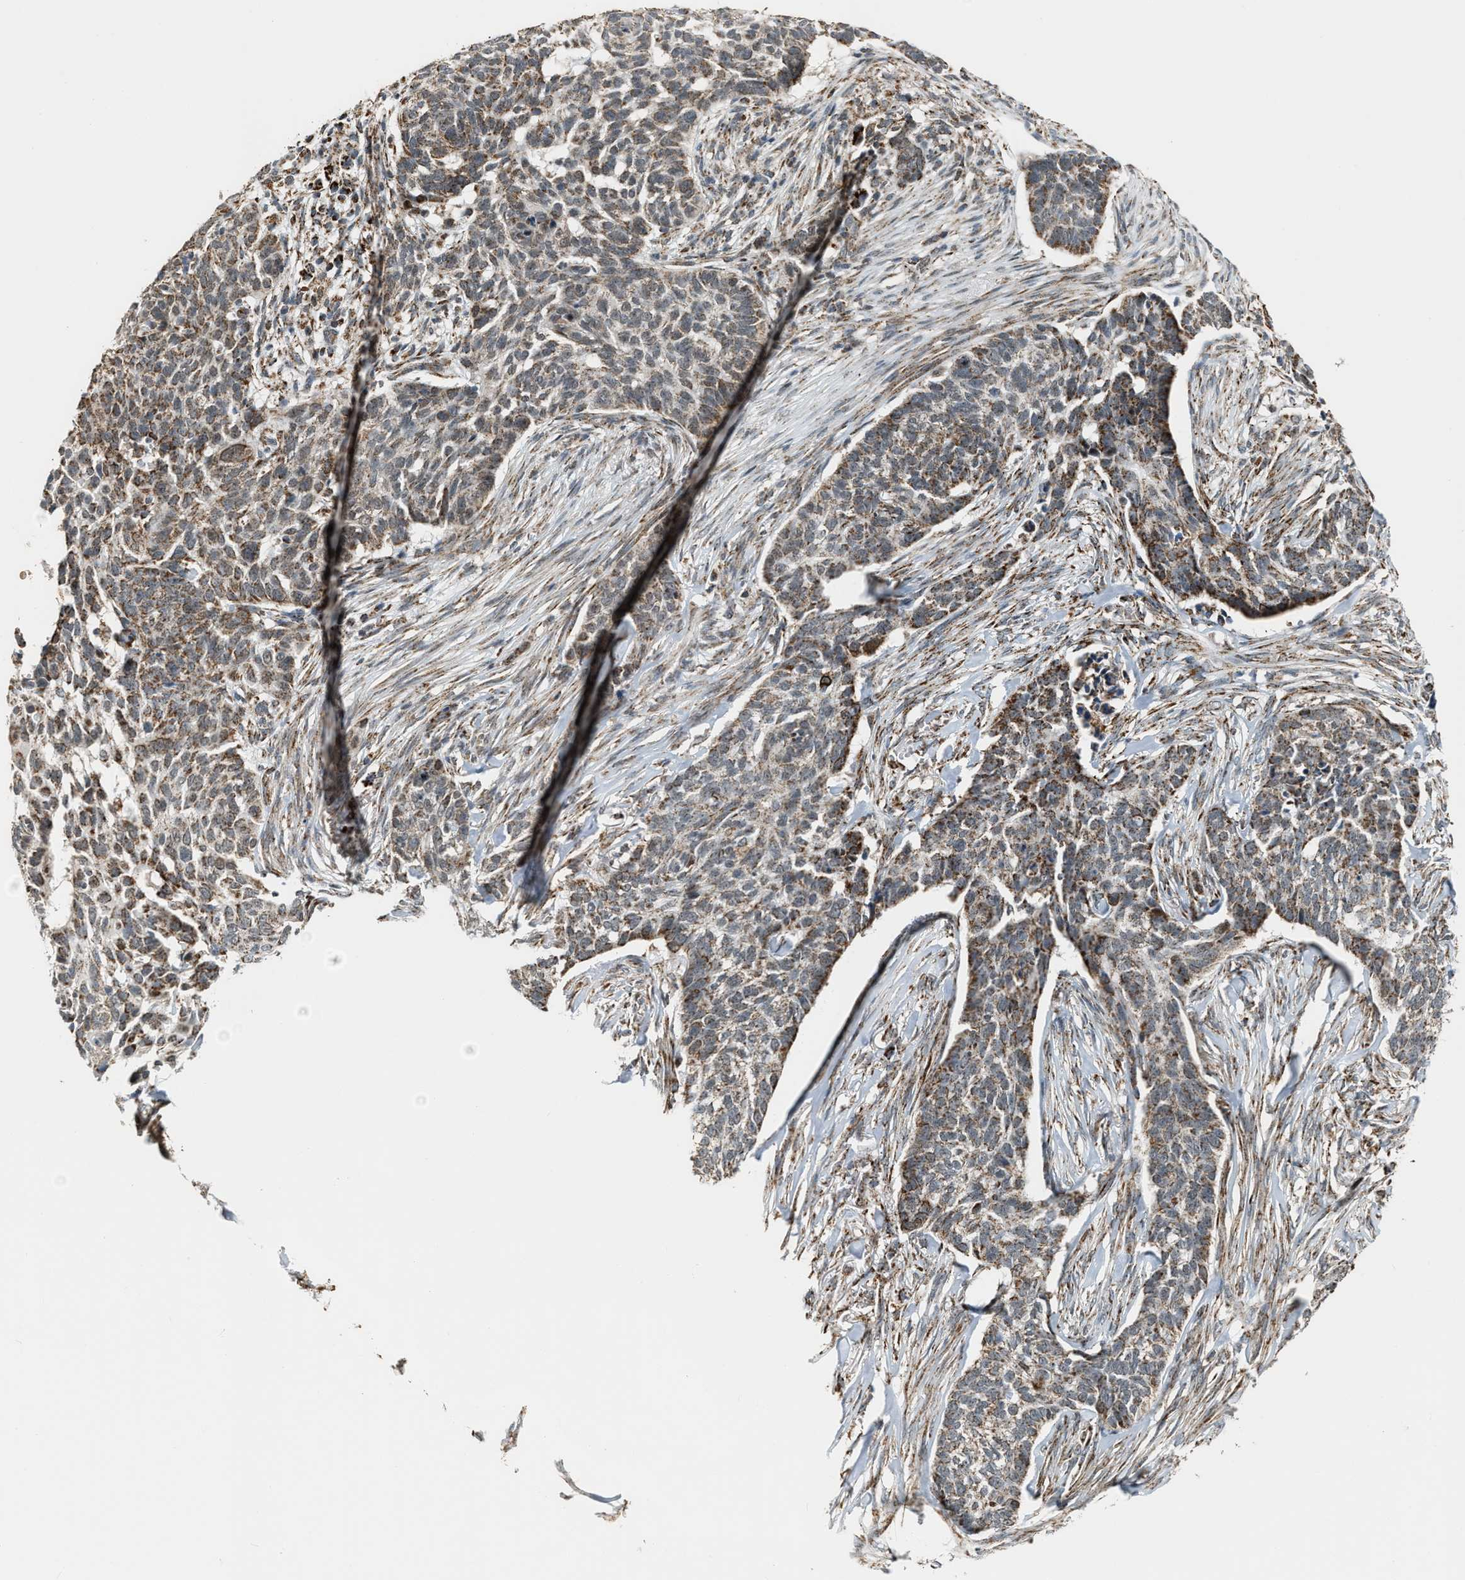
{"staining": {"intensity": "moderate", "quantity": "25%-75%", "location": "cytoplasmic/membranous"}, "tissue": "skin cancer", "cell_type": "Tumor cells", "image_type": "cancer", "snomed": [{"axis": "morphology", "description": "Basal cell carcinoma"}, {"axis": "topography", "description": "Skin"}], "caption": "Skin basal cell carcinoma tissue exhibits moderate cytoplasmic/membranous staining in about 25%-75% of tumor cells, visualized by immunohistochemistry.", "gene": "CHN2", "patient": {"sex": "male", "age": 85}}